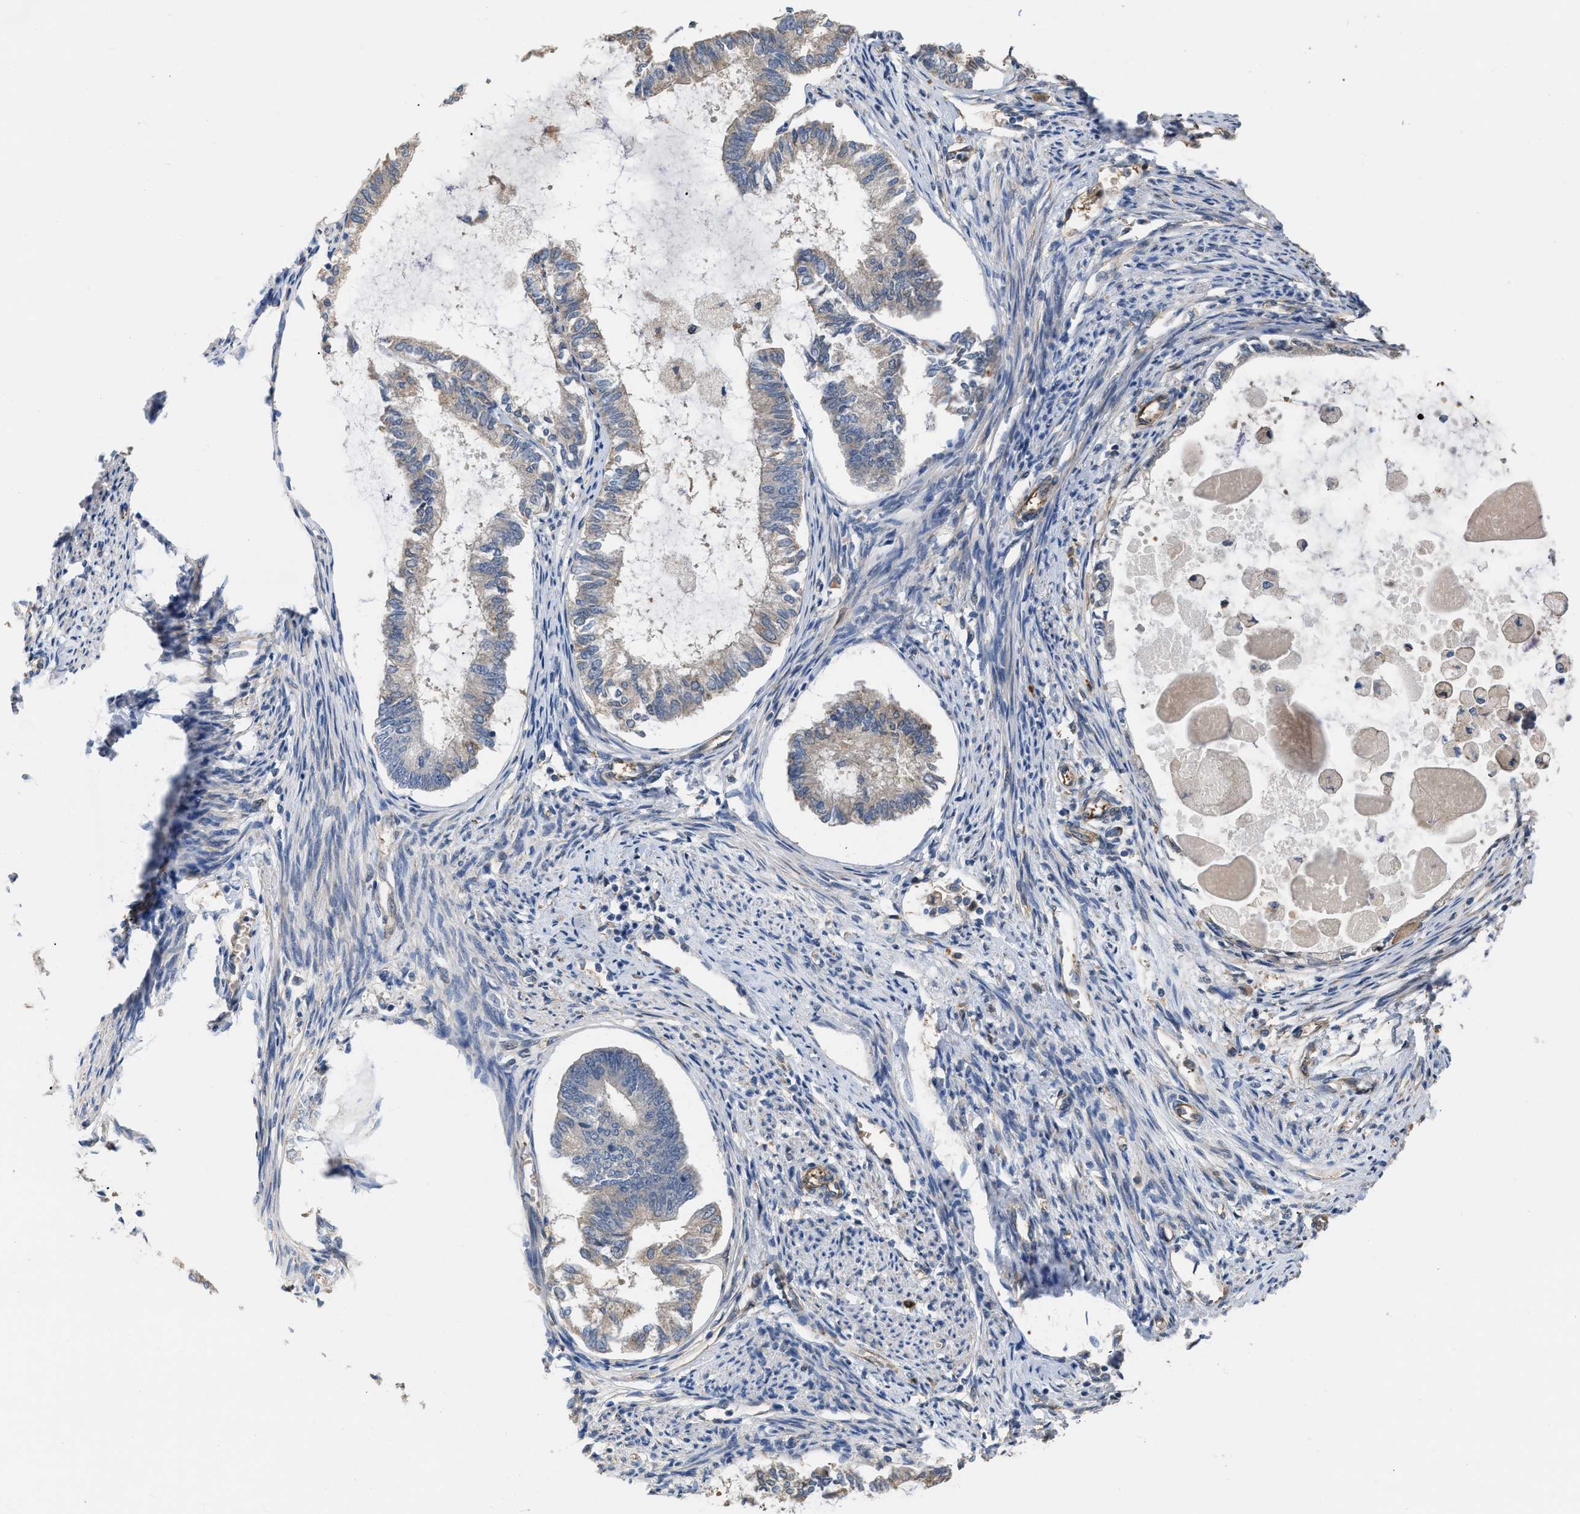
{"staining": {"intensity": "weak", "quantity": "25%-75%", "location": "cytoplasmic/membranous"}, "tissue": "endometrial cancer", "cell_type": "Tumor cells", "image_type": "cancer", "snomed": [{"axis": "morphology", "description": "Adenocarcinoma, NOS"}, {"axis": "topography", "description": "Endometrium"}], "caption": "Immunohistochemistry (IHC) (DAB) staining of human endometrial adenocarcinoma exhibits weak cytoplasmic/membranous protein expression in about 25%-75% of tumor cells.", "gene": "SLC4A11", "patient": {"sex": "female", "age": 86}}